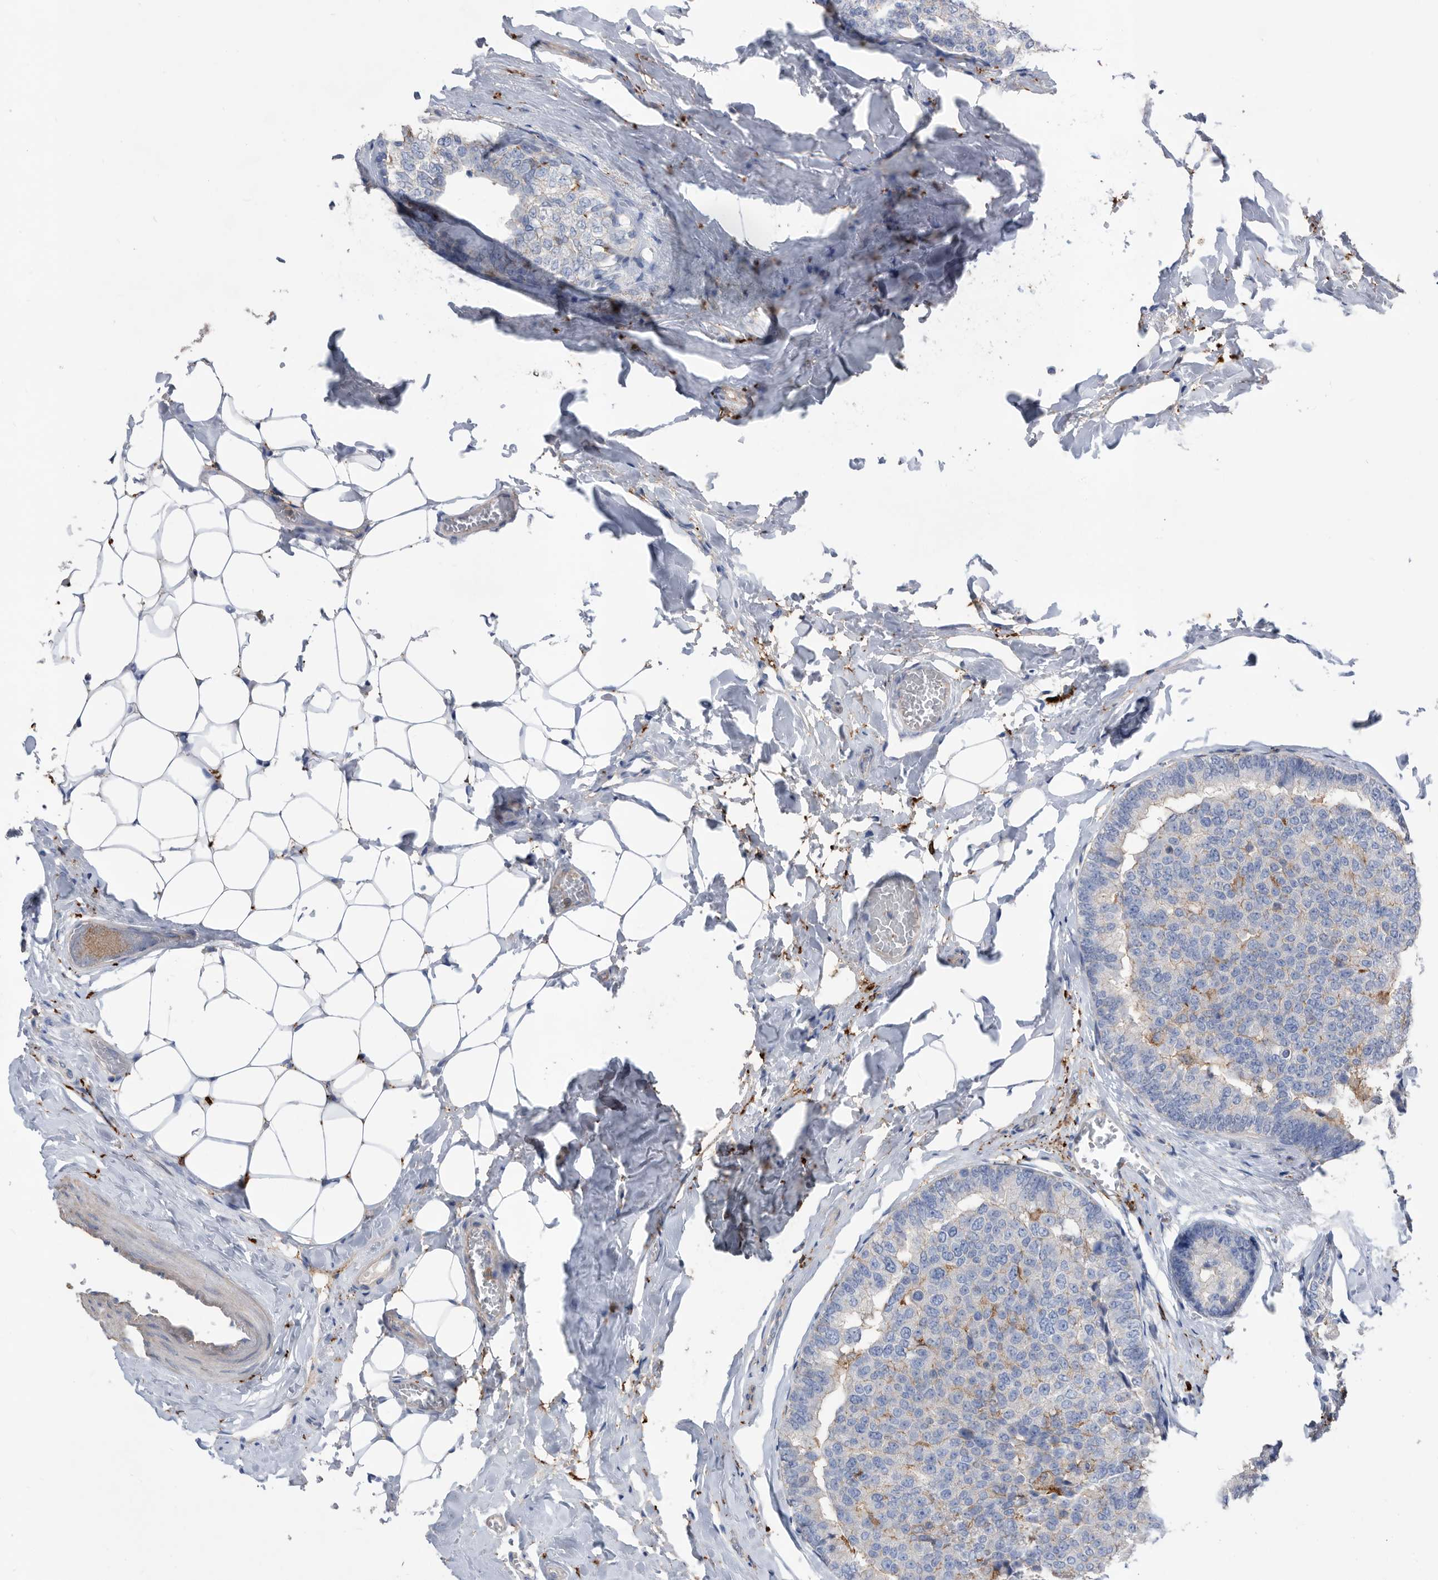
{"staining": {"intensity": "weak", "quantity": "<25%", "location": "cytoplasmic/membranous"}, "tissue": "breast cancer", "cell_type": "Tumor cells", "image_type": "cancer", "snomed": [{"axis": "morphology", "description": "Normal tissue, NOS"}, {"axis": "morphology", "description": "Duct carcinoma"}, {"axis": "topography", "description": "Breast"}], "caption": "This is a micrograph of IHC staining of breast cancer, which shows no expression in tumor cells.", "gene": "MS4A4A", "patient": {"sex": "female", "age": 43}}